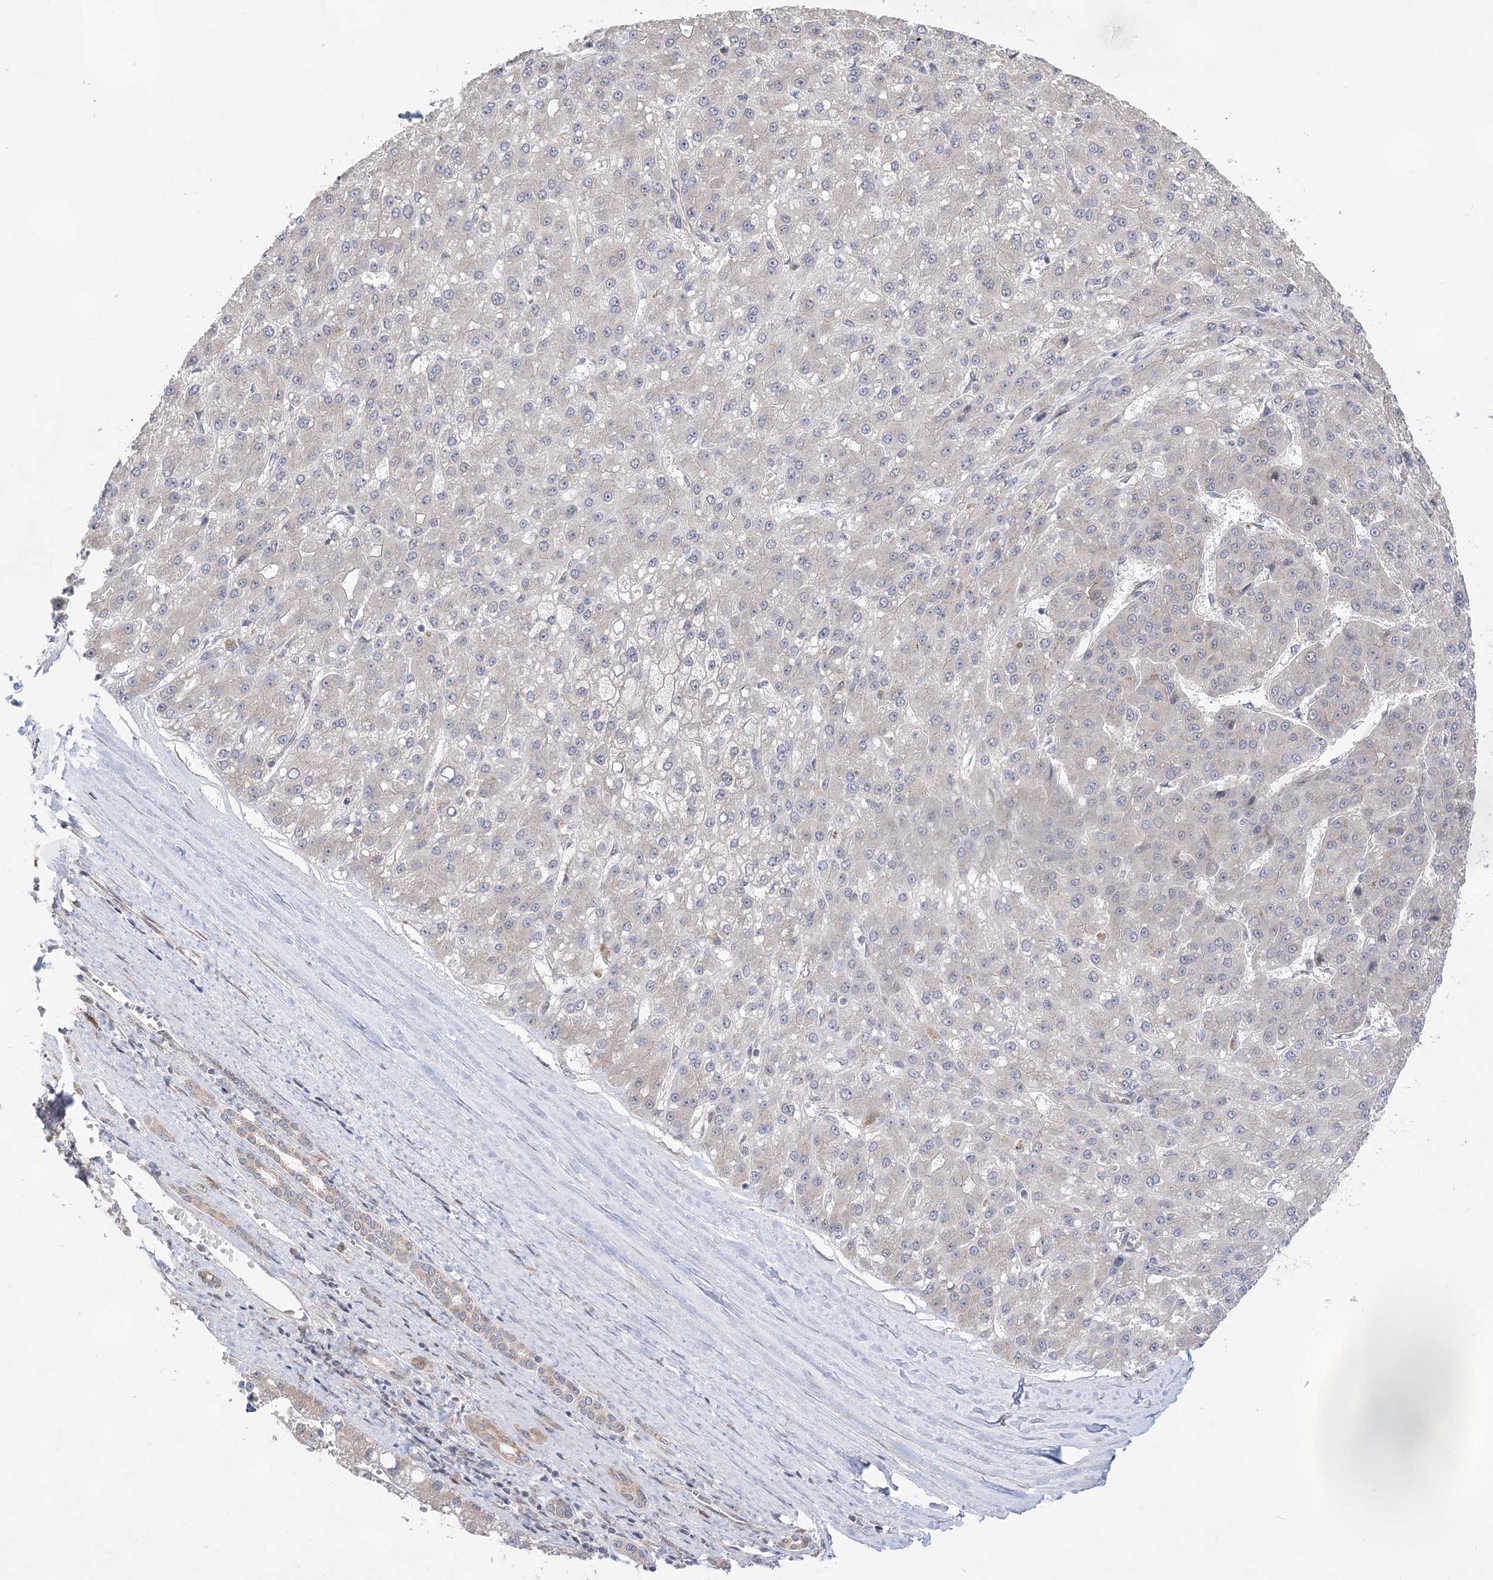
{"staining": {"intensity": "negative", "quantity": "none", "location": "none"}, "tissue": "liver cancer", "cell_type": "Tumor cells", "image_type": "cancer", "snomed": [{"axis": "morphology", "description": "Carcinoma, Hepatocellular, NOS"}, {"axis": "topography", "description": "Liver"}], "caption": "This is an IHC photomicrograph of liver cancer. There is no expression in tumor cells.", "gene": "ANAPC15", "patient": {"sex": "male", "age": 67}}